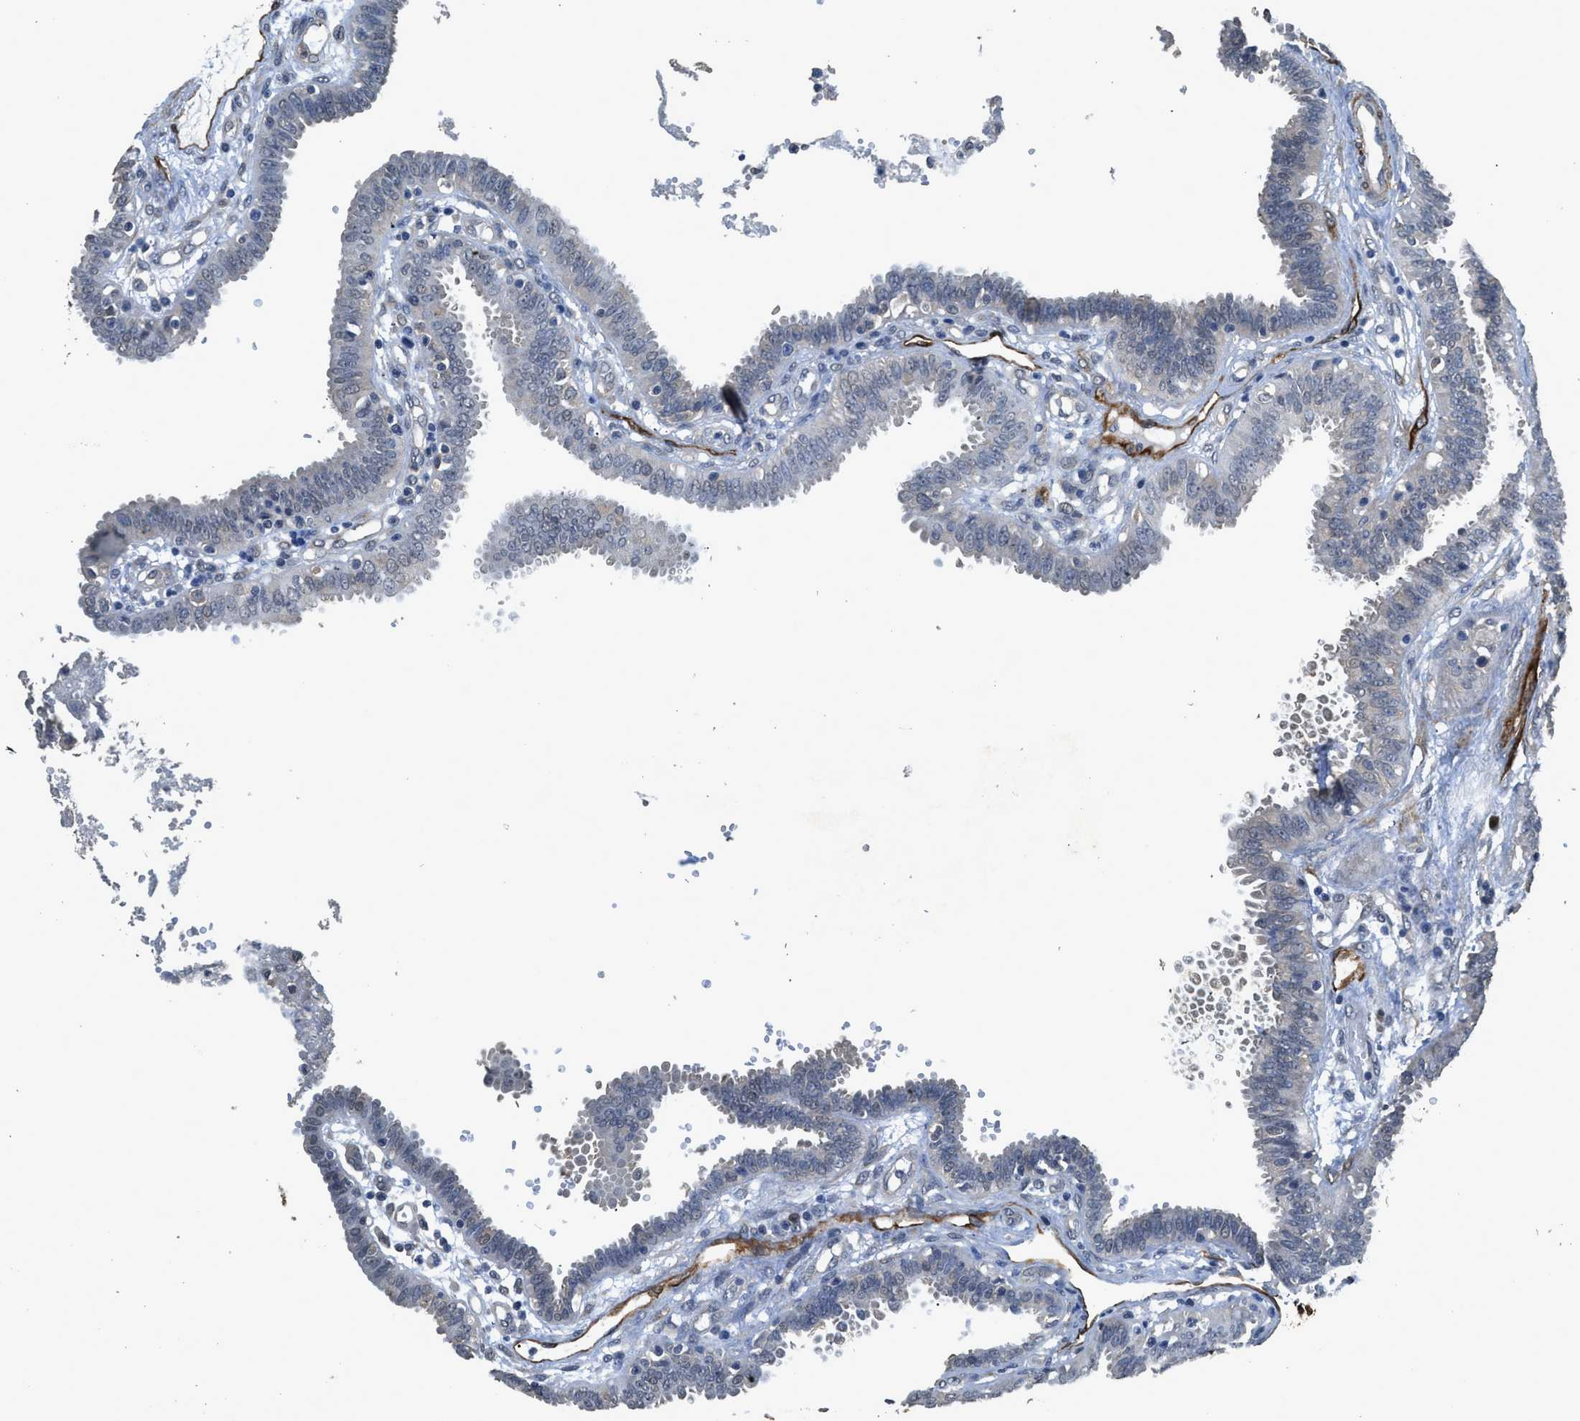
{"staining": {"intensity": "negative", "quantity": "none", "location": "none"}, "tissue": "fallopian tube", "cell_type": "Glandular cells", "image_type": "normal", "snomed": [{"axis": "morphology", "description": "Normal tissue, NOS"}, {"axis": "topography", "description": "Fallopian tube"}], "caption": "Photomicrograph shows no significant protein expression in glandular cells of normal fallopian tube.", "gene": "SYNM", "patient": {"sex": "female", "age": 32}}